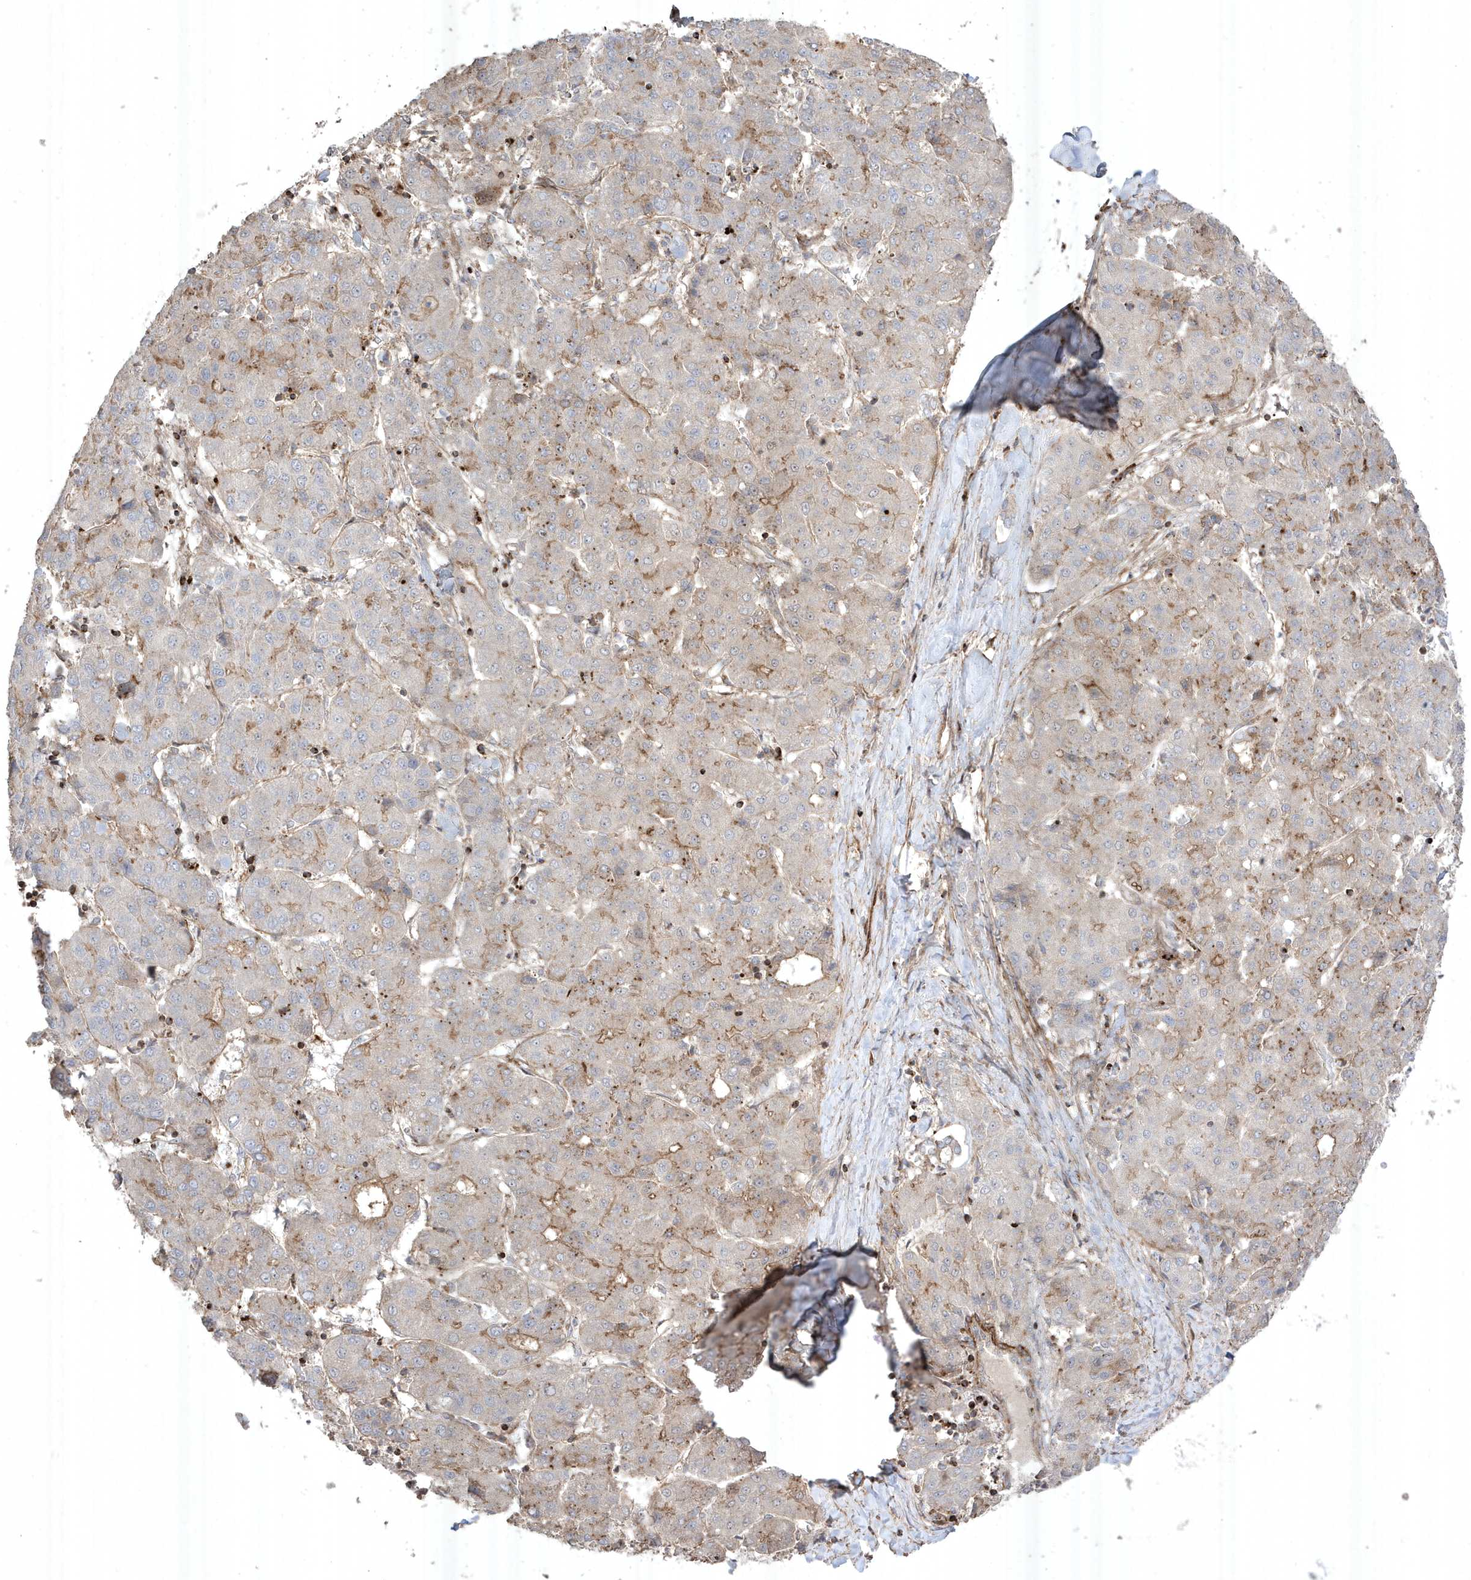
{"staining": {"intensity": "moderate", "quantity": "<25%", "location": "cytoplasmic/membranous"}, "tissue": "liver cancer", "cell_type": "Tumor cells", "image_type": "cancer", "snomed": [{"axis": "morphology", "description": "Carcinoma, Hepatocellular, NOS"}, {"axis": "topography", "description": "Liver"}], "caption": "Human liver cancer (hepatocellular carcinoma) stained with a brown dye demonstrates moderate cytoplasmic/membranous positive staining in approximately <25% of tumor cells.", "gene": "CETN3", "patient": {"sex": "male", "age": 65}}